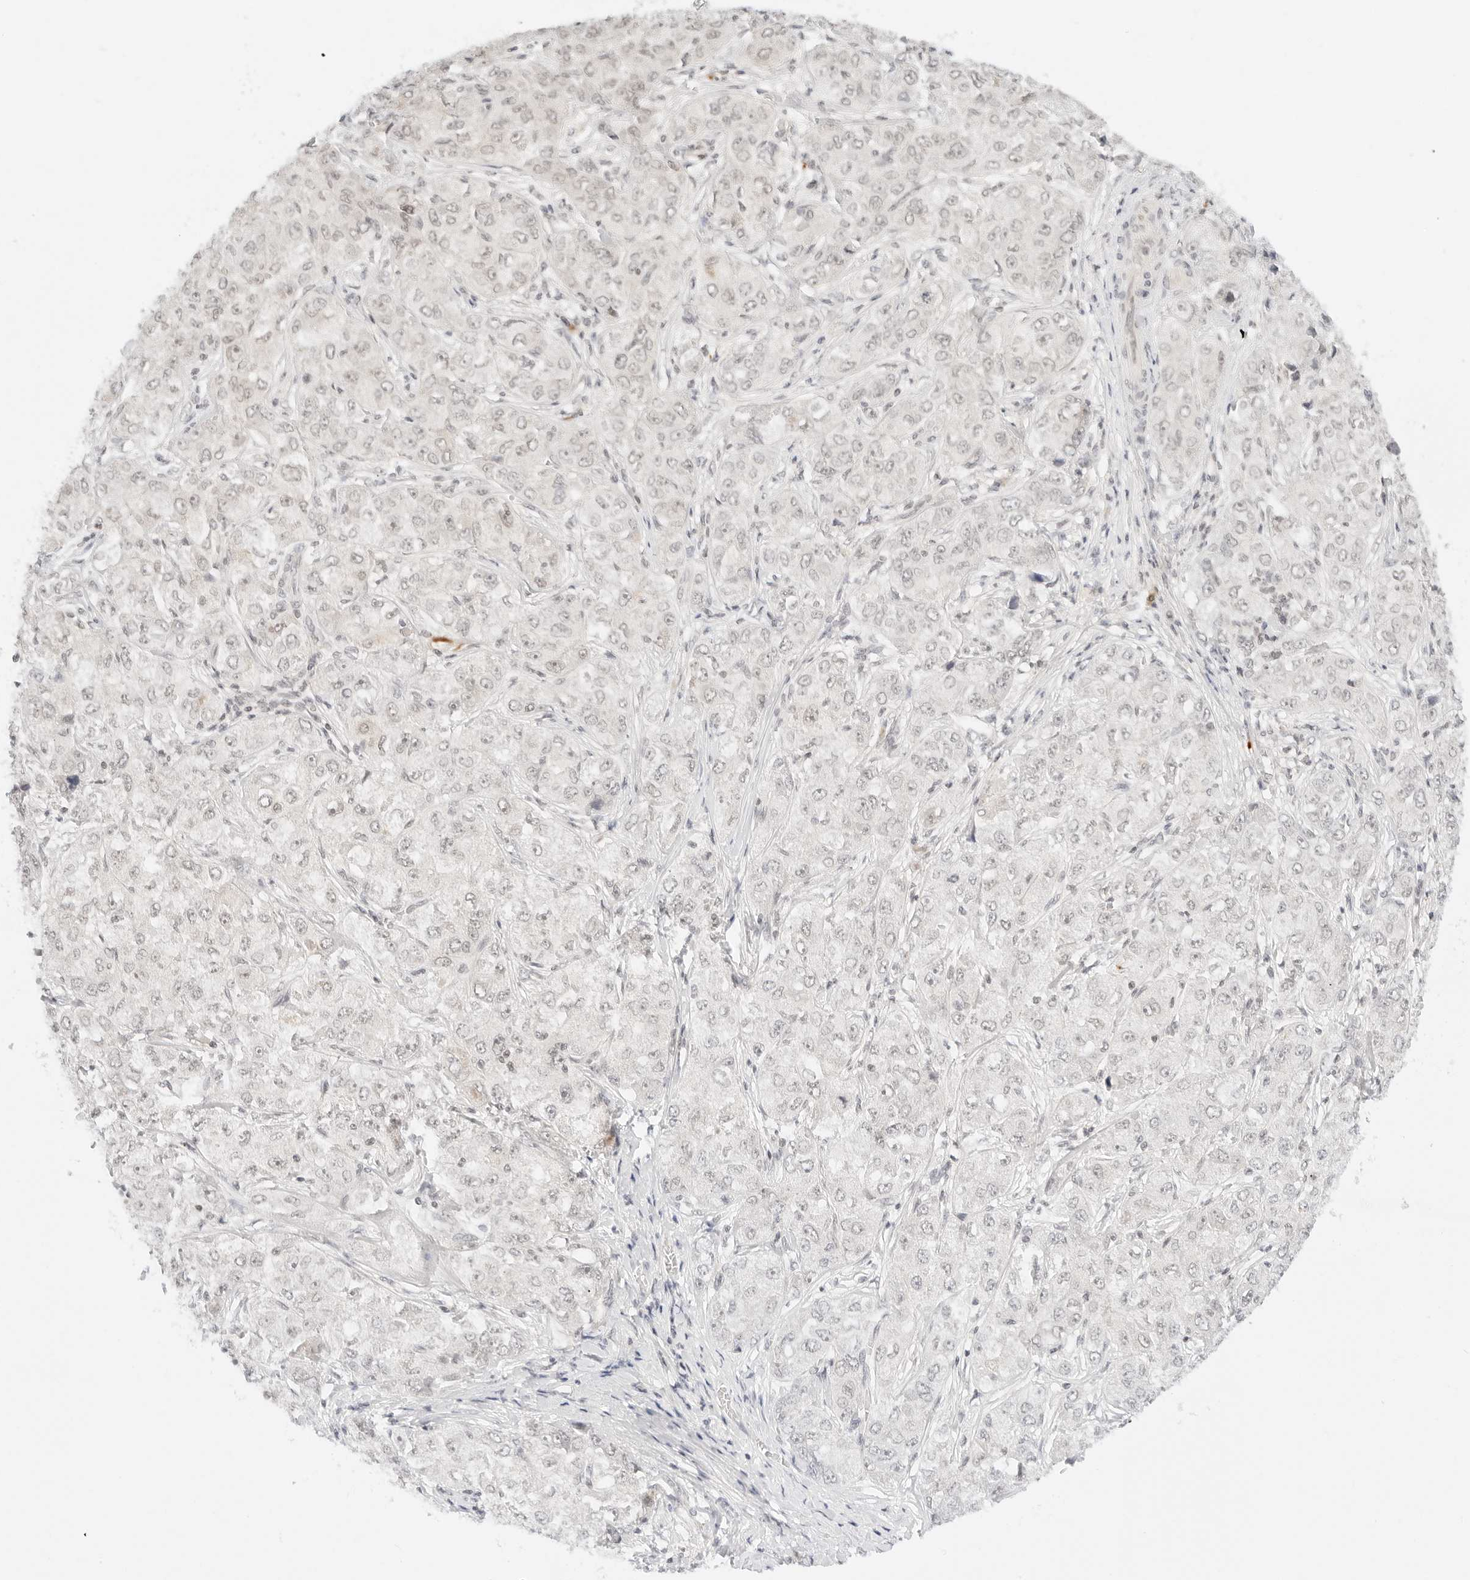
{"staining": {"intensity": "negative", "quantity": "none", "location": "none"}, "tissue": "liver cancer", "cell_type": "Tumor cells", "image_type": "cancer", "snomed": [{"axis": "morphology", "description": "Carcinoma, Hepatocellular, NOS"}, {"axis": "topography", "description": "Liver"}], "caption": "A photomicrograph of human hepatocellular carcinoma (liver) is negative for staining in tumor cells.", "gene": "POLR3C", "patient": {"sex": "male", "age": 80}}